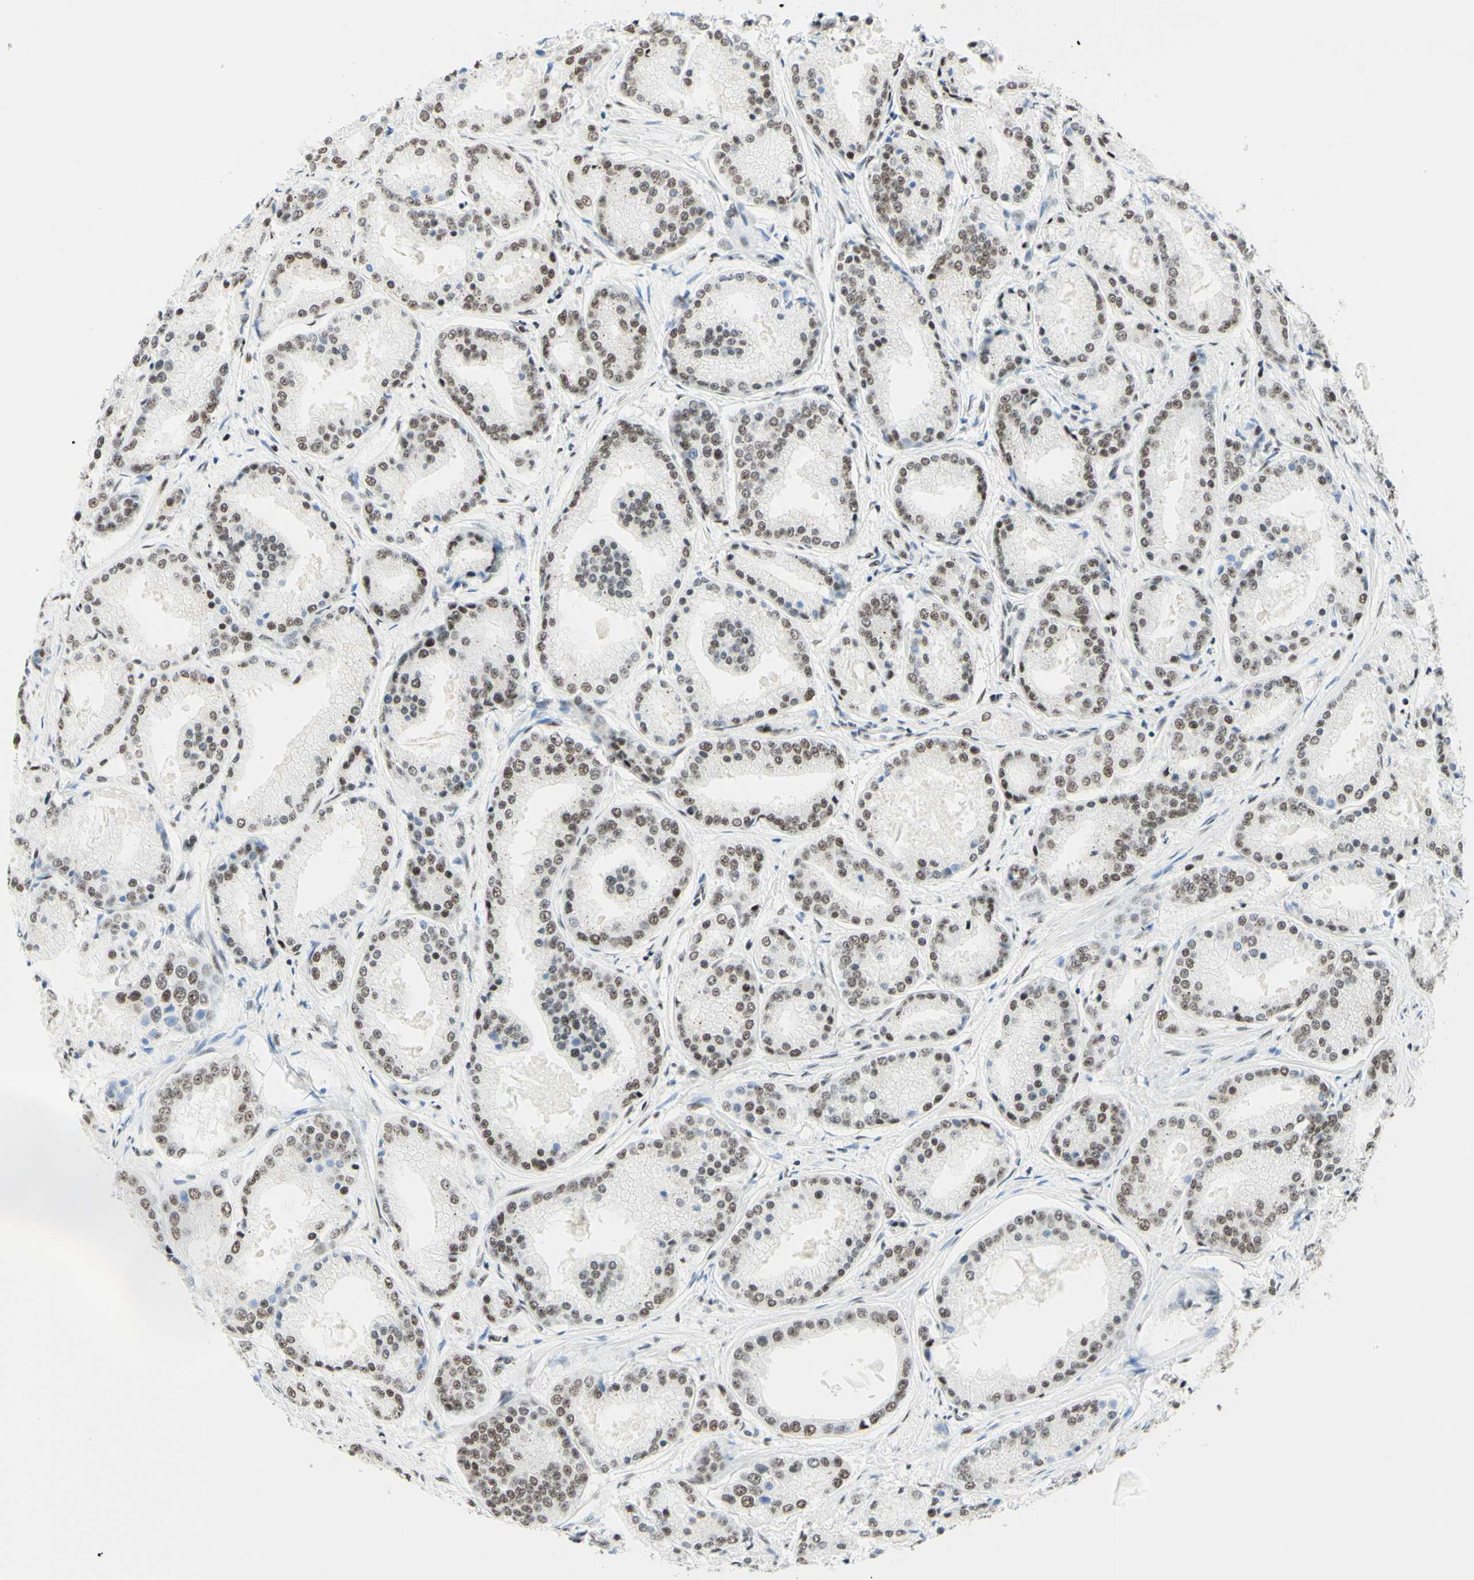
{"staining": {"intensity": "moderate", "quantity": "<25%", "location": "nuclear"}, "tissue": "prostate cancer", "cell_type": "Tumor cells", "image_type": "cancer", "snomed": [{"axis": "morphology", "description": "Adenocarcinoma, High grade"}, {"axis": "topography", "description": "Prostate"}], "caption": "This histopathology image reveals prostate high-grade adenocarcinoma stained with IHC to label a protein in brown. The nuclear of tumor cells show moderate positivity for the protein. Nuclei are counter-stained blue.", "gene": "WTAP", "patient": {"sex": "male", "age": 59}}